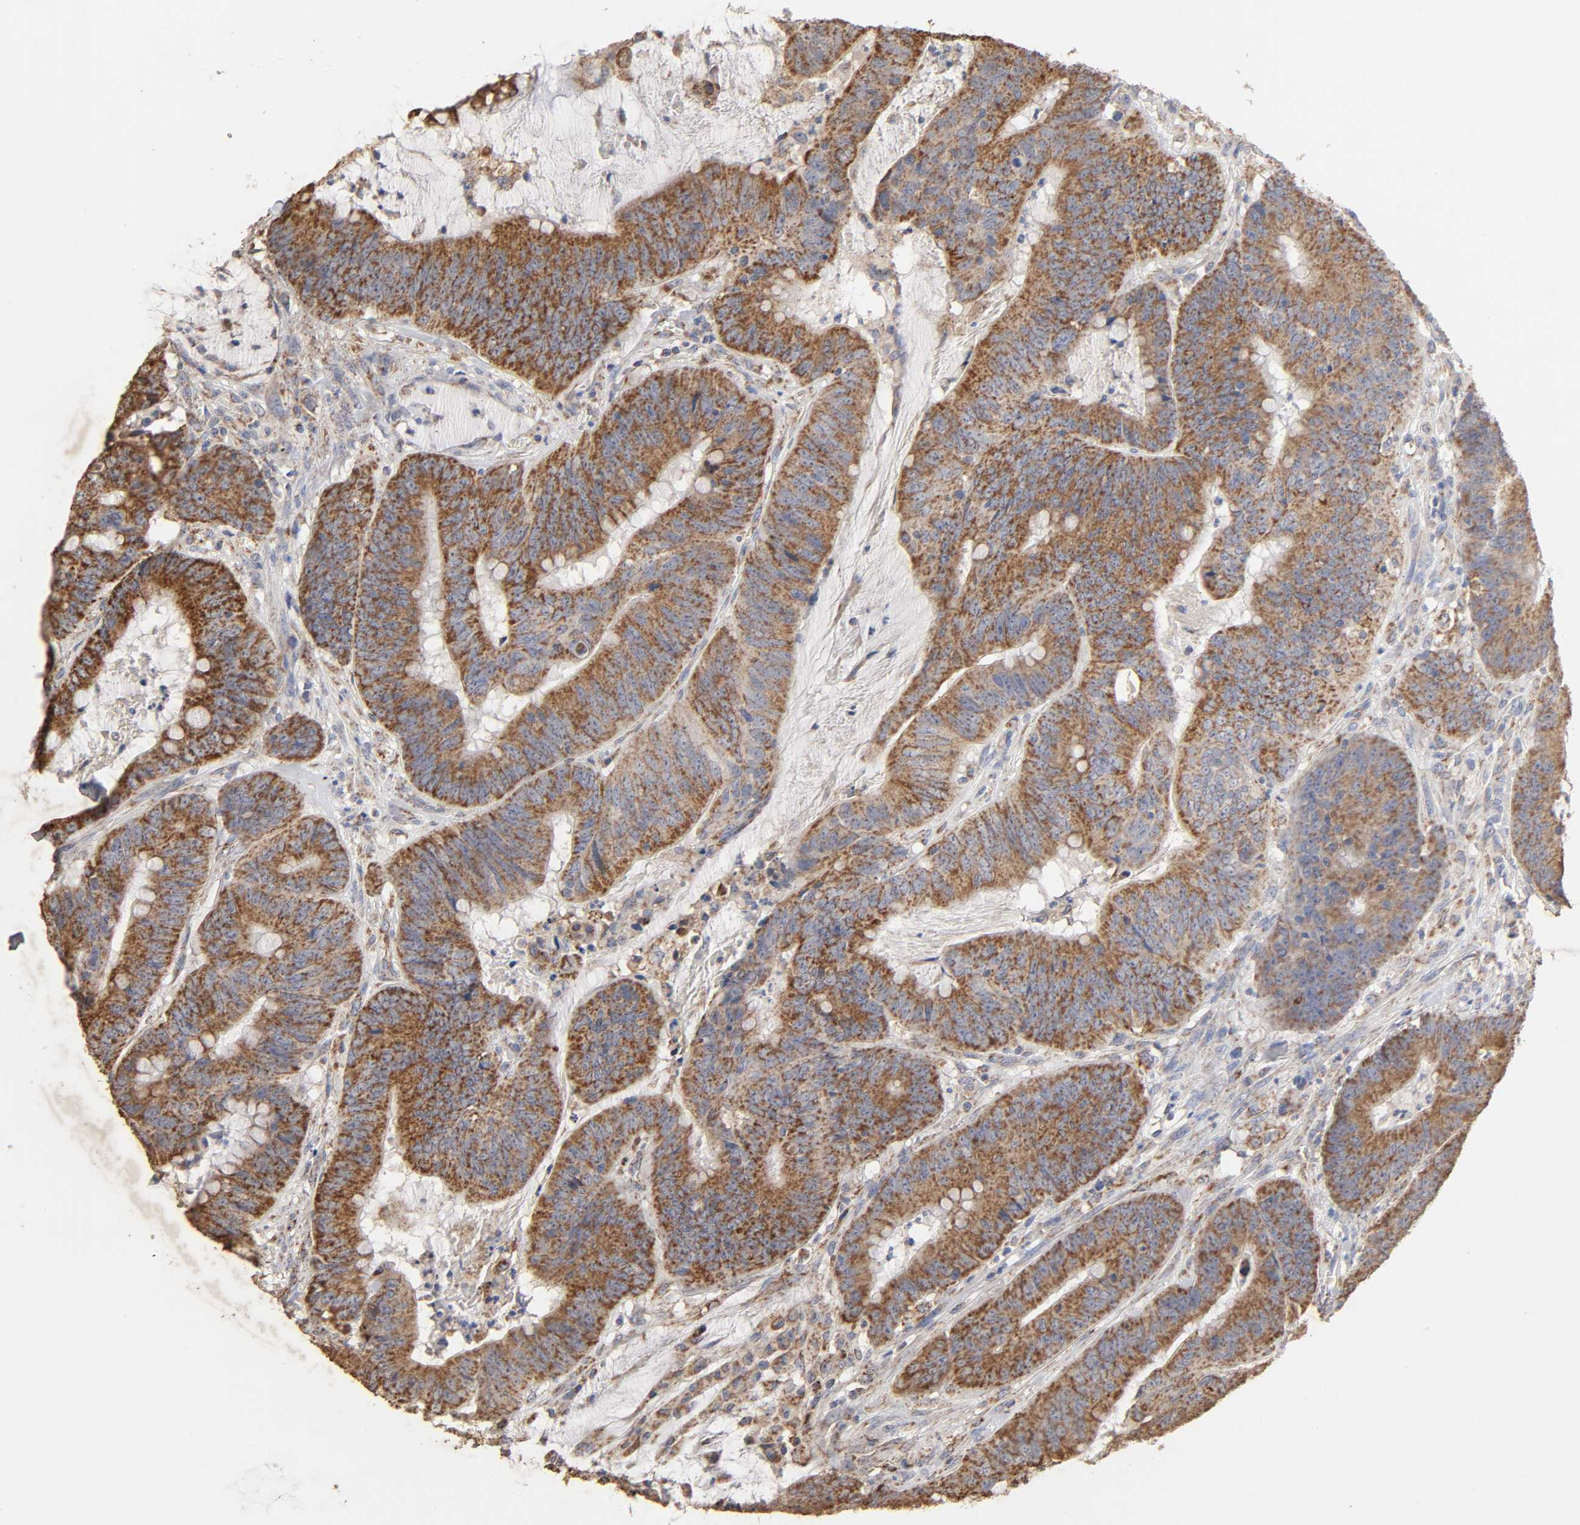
{"staining": {"intensity": "strong", "quantity": ">75%", "location": "cytoplasmic/membranous"}, "tissue": "colorectal cancer", "cell_type": "Tumor cells", "image_type": "cancer", "snomed": [{"axis": "morphology", "description": "Adenocarcinoma, NOS"}, {"axis": "topography", "description": "Colon"}], "caption": "Colorectal cancer stained with immunohistochemistry (IHC) exhibits strong cytoplasmic/membranous expression in about >75% of tumor cells. The protein is stained brown, and the nuclei are stained in blue (DAB IHC with brightfield microscopy, high magnification).", "gene": "CYCS", "patient": {"sex": "male", "age": 45}}